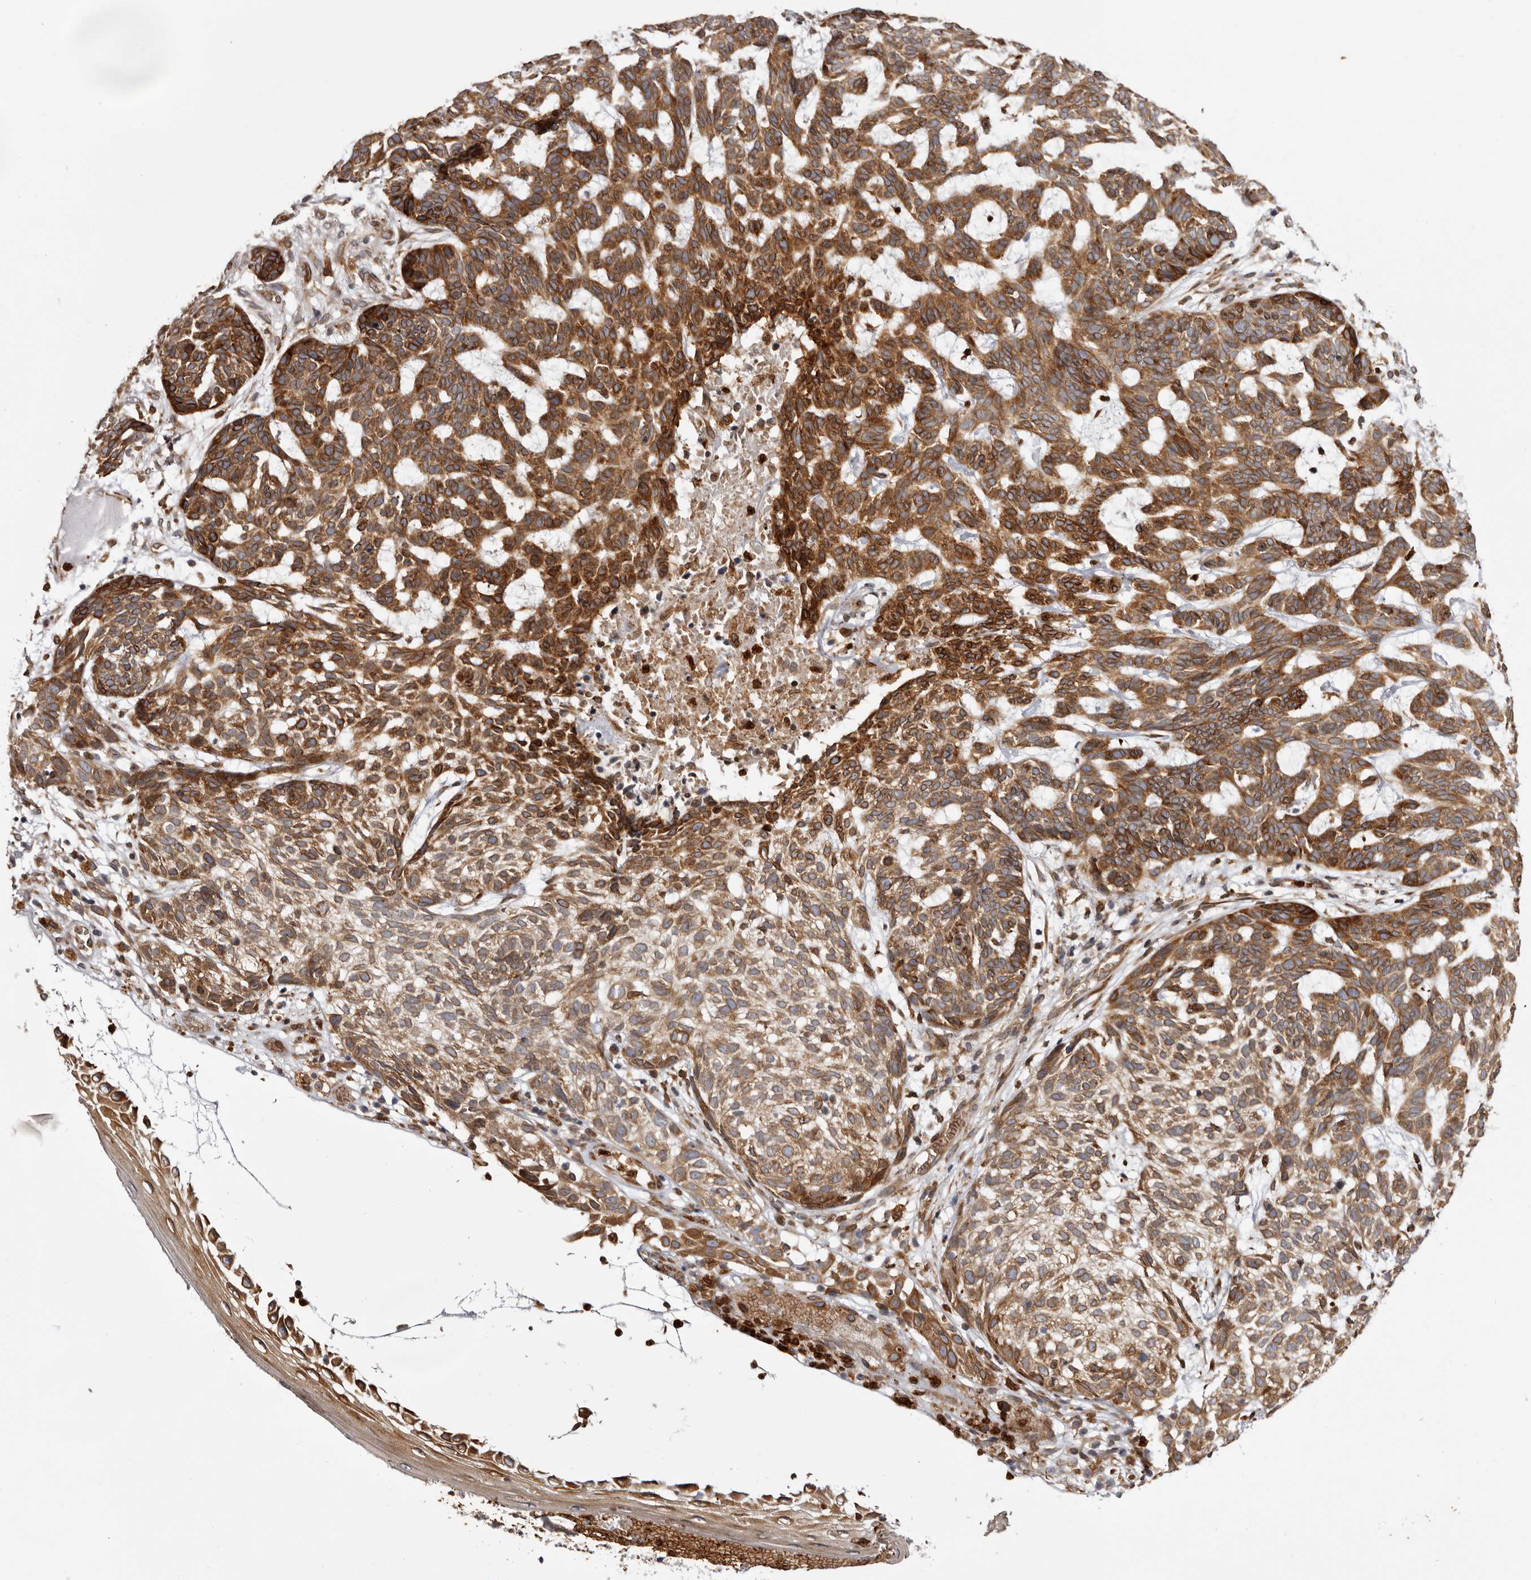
{"staining": {"intensity": "strong", "quantity": ">75%", "location": "cytoplasmic/membranous"}, "tissue": "skin cancer", "cell_type": "Tumor cells", "image_type": "cancer", "snomed": [{"axis": "morphology", "description": "Basal cell carcinoma"}, {"axis": "topography", "description": "Skin"}], "caption": "Skin basal cell carcinoma stained with a protein marker demonstrates strong staining in tumor cells.", "gene": "C4orf3", "patient": {"sex": "male", "age": 85}}